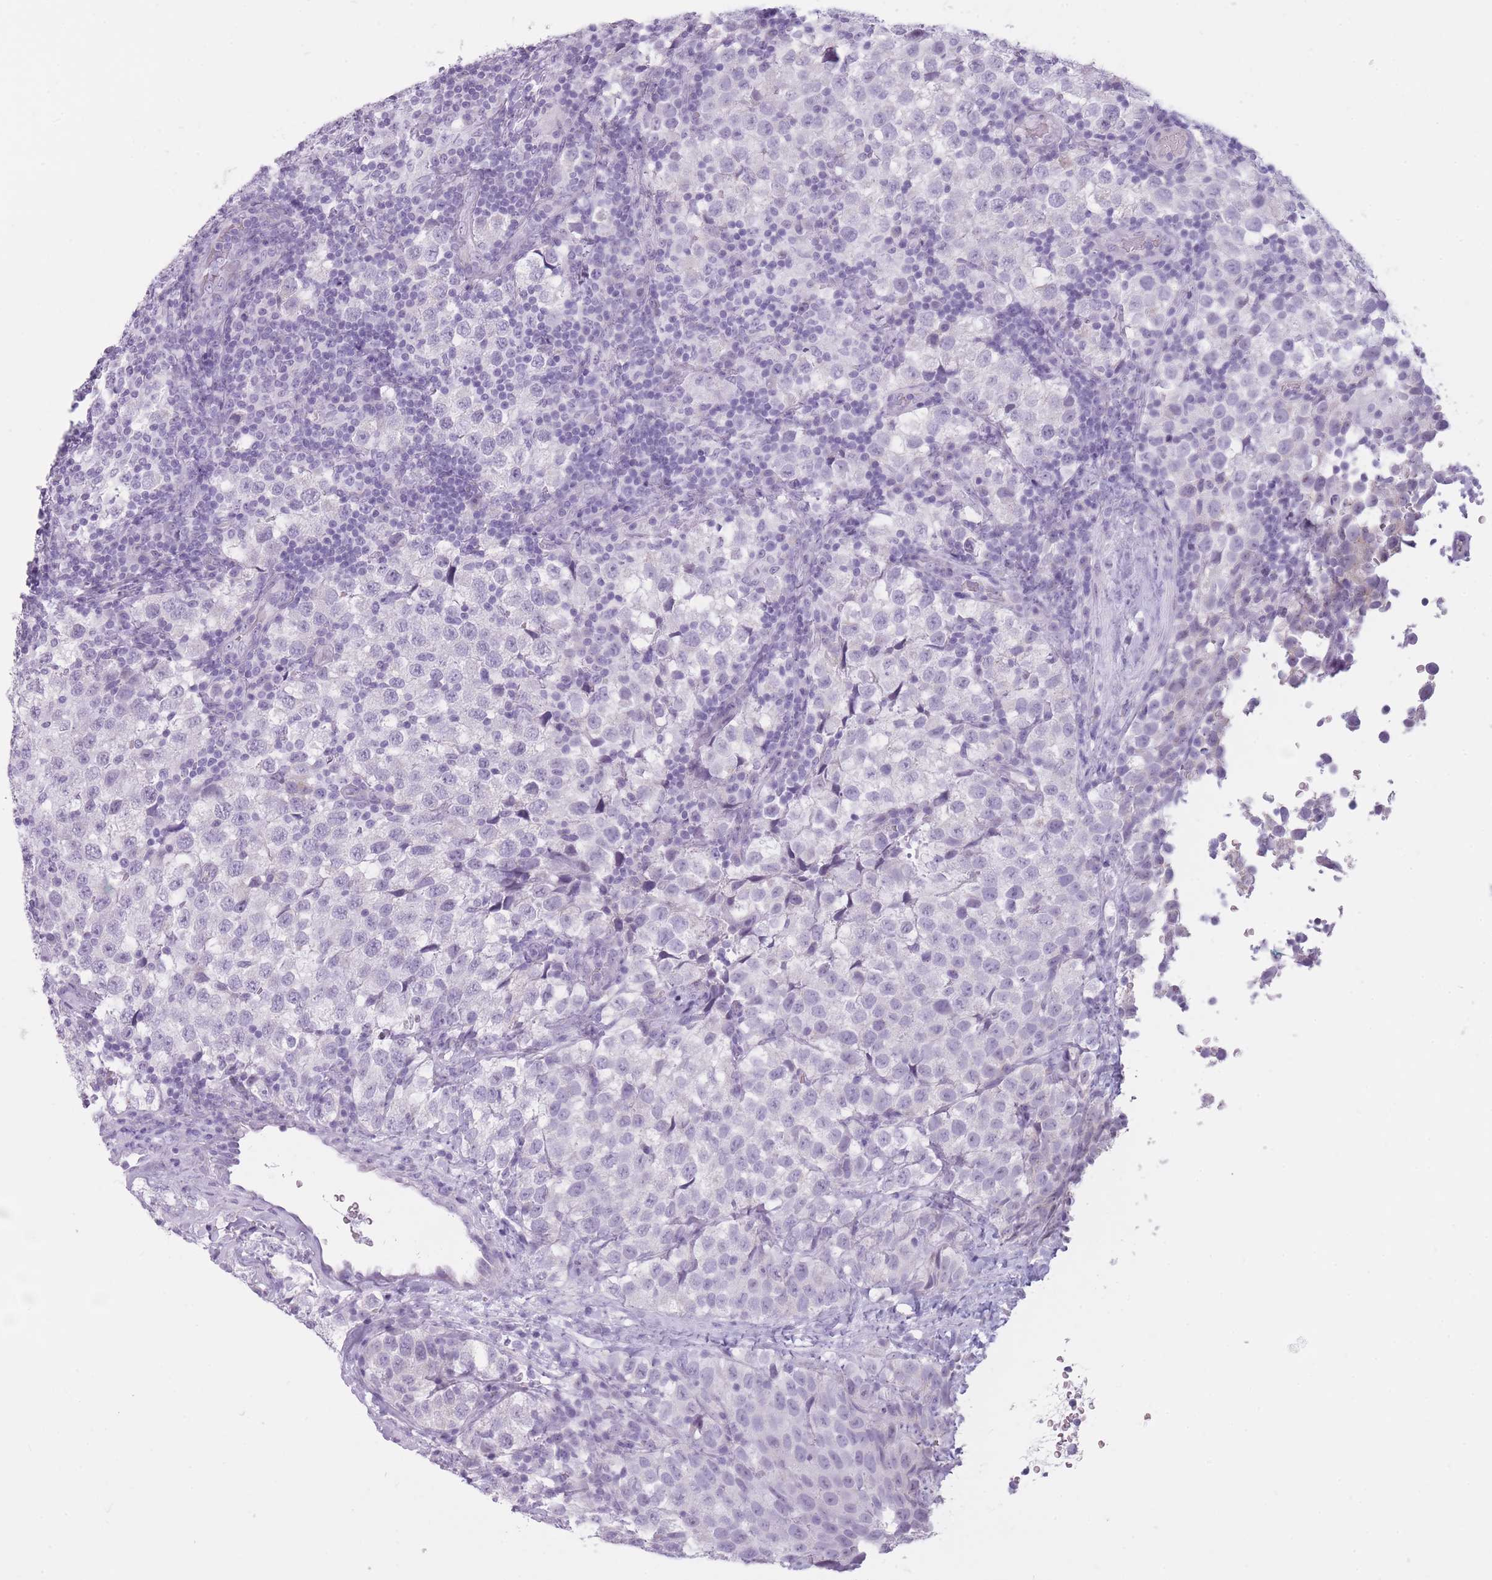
{"staining": {"intensity": "negative", "quantity": "none", "location": "none"}, "tissue": "testis cancer", "cell_type": "Tumor cells", "image_type": "cancer", "snomed": [{"axis": "morphology", "description": "Seminoma, NOS"}, {"axis": "topography", "description": "Testis"}], "caption": "A histopathology image of testis cancer stained for a protein exhibits no brown staining in tumor cells.", "gene": "GOLGA6D", "patient": {"sex": "male", "age": 34}}